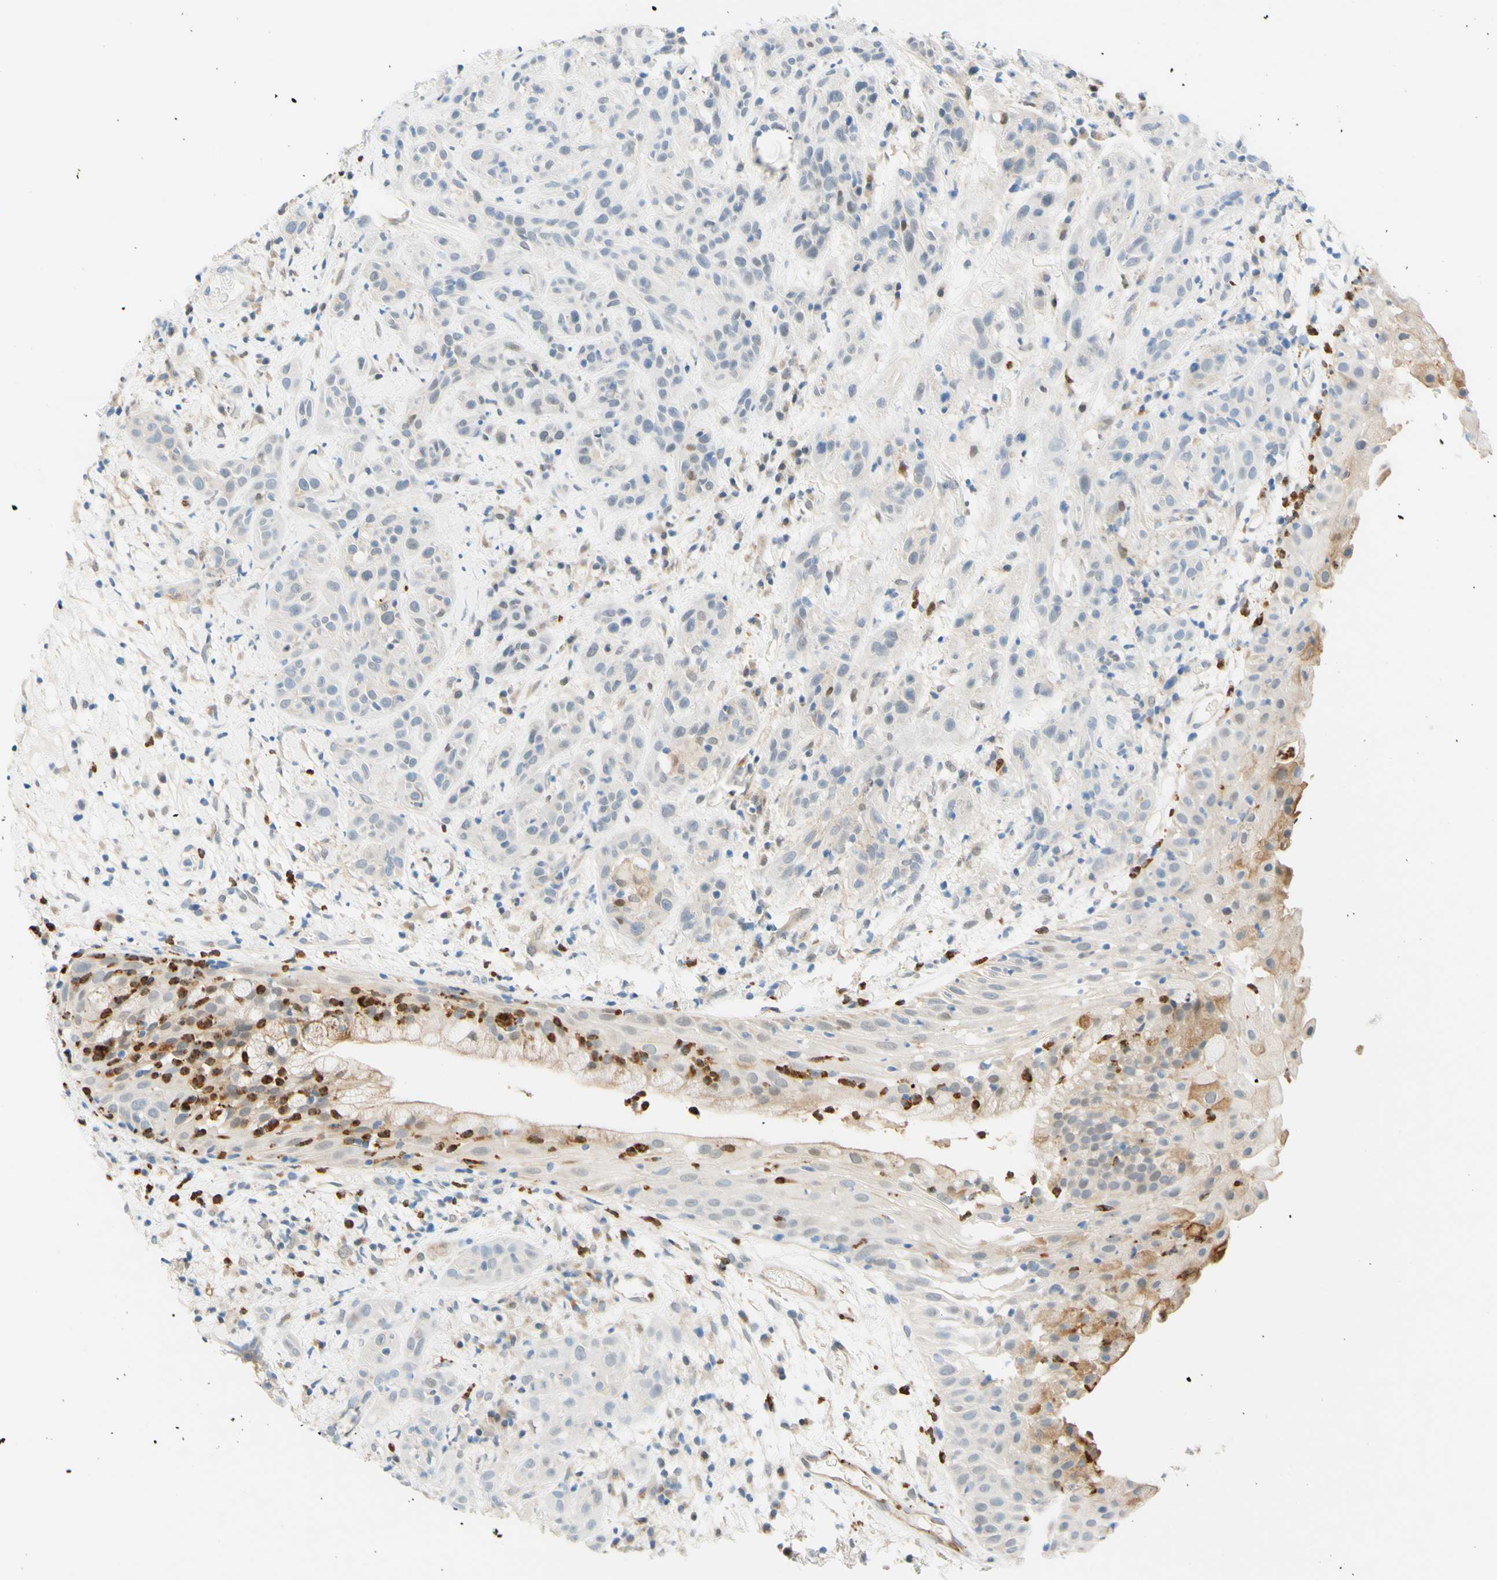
{"staining": {"intensity": "negative", "quantity": "none", "location": "none"}, "tissue": "head and neck cancer", "cell_type": "Tumor cells", "image_type": "cancer", "snomed": [{"axis": "morphology", "description": "Squamous cell carcinoma, NOS"}, {"axis": "topography", "description": "Head-Neck"}], "caption": "High magnification brightfield microscopy of squamous cell carcinoma (head and neck) stained with DAB (3,3'-diaminobenzidine) (brown) and counterstained with hematoxylin (blue): tumor cells show no significant expression. (DAB (3,3'-diaminobenzidine) IHC, high magnification).", "gene": "TREM2", "patient": {"sex": "male", "age": 62}}